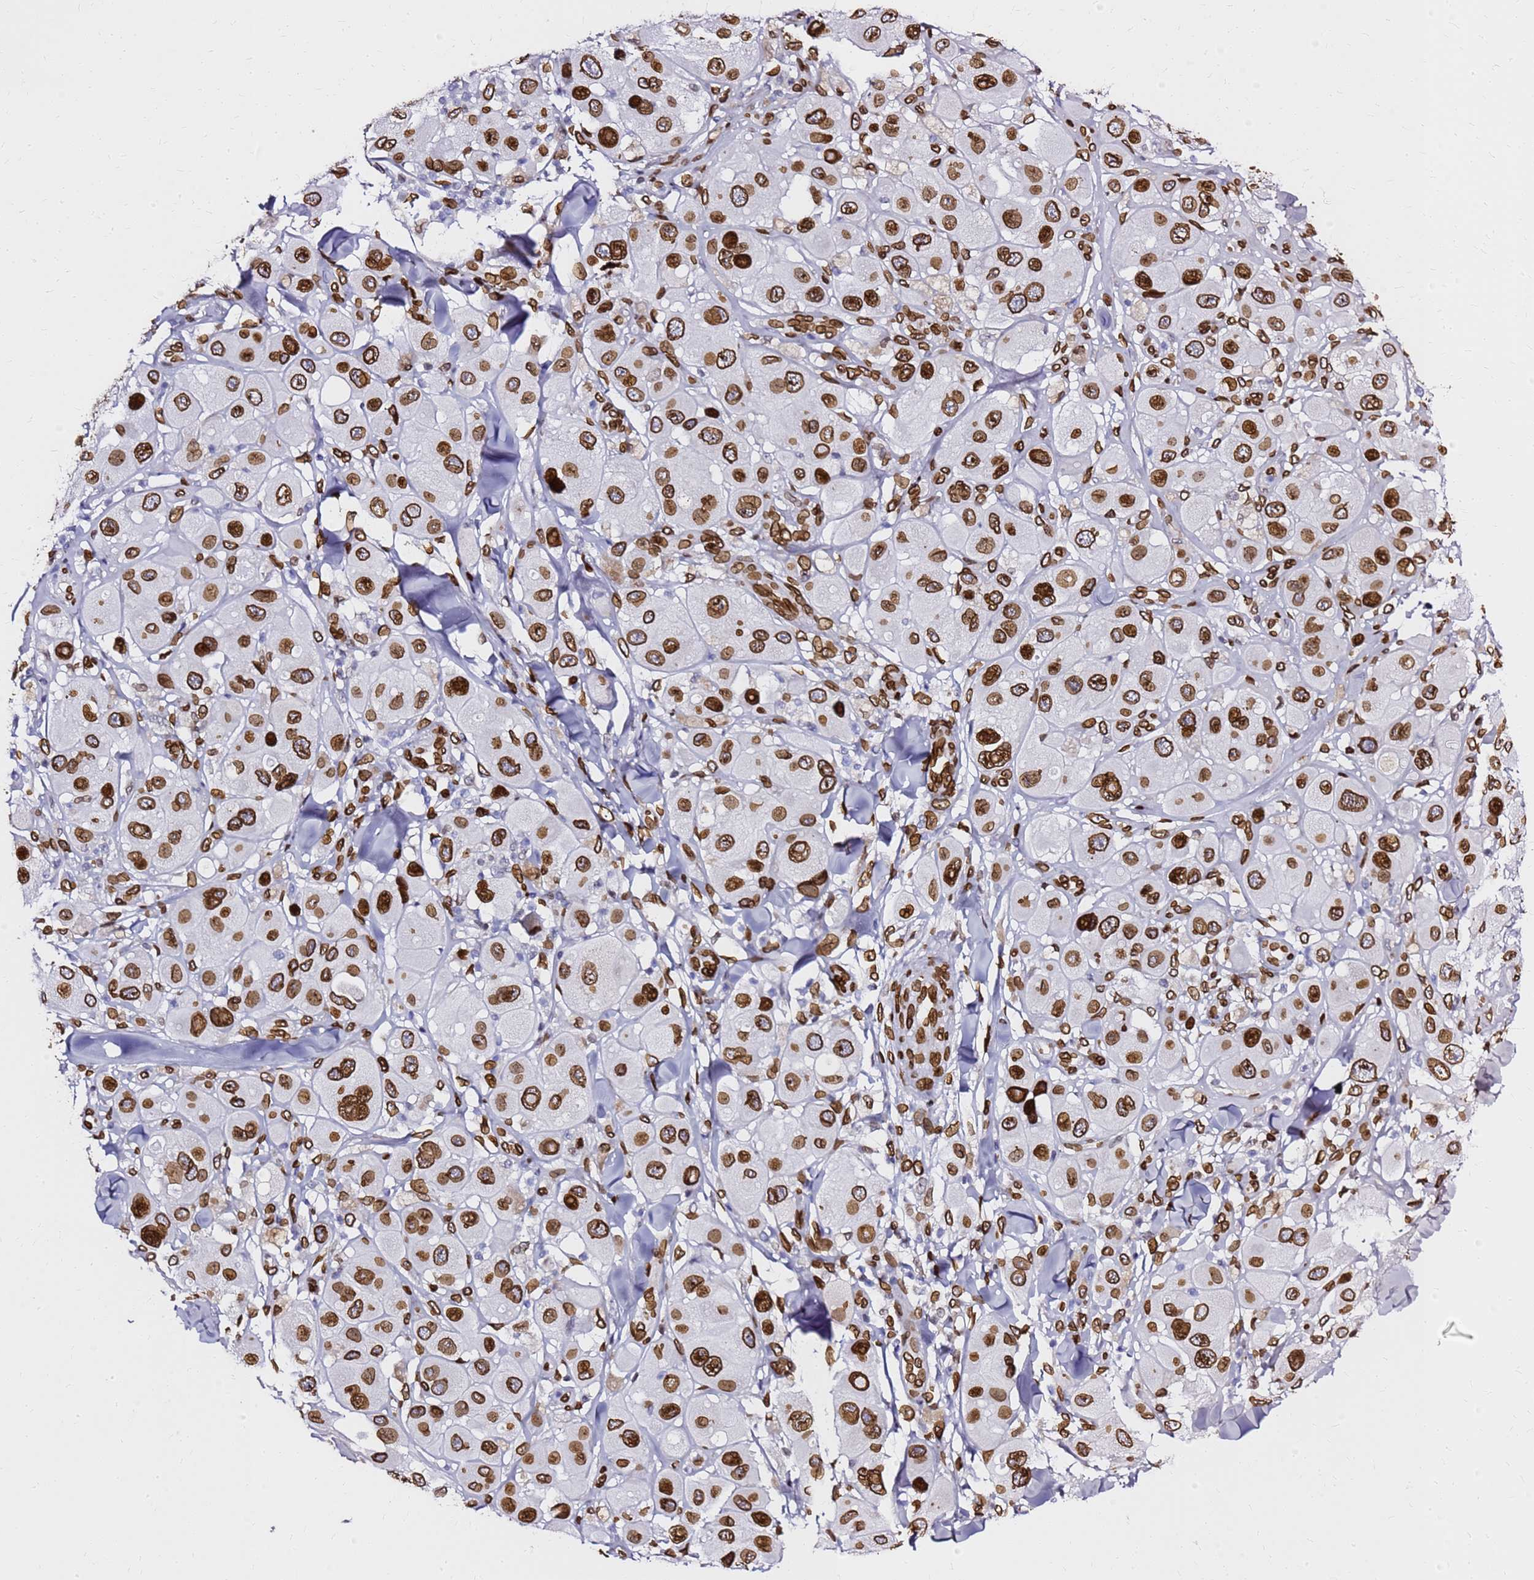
{"staining": {"intensity": "strong", "quantity": ">75%", "location": "cytoplasmic/membranous,nuclear"}, "tissue": "melanoma", "cell_type": "Tumor cells", "image_type": "cancer", "snomed": [{"axis": "morphology", "description": "Malignant melanoma, Metastatic site"}, {"axis": "topography", "description": "Skin"}], "caption": "Protein staining of melanoma tissue displays strong cytoplasmic/membranous and nuclear staining in about >75% of tumor cells. Nuclei are stained in blue.", "gene": "C6orf141", "patient": {"sex": "male", "age": 41}}